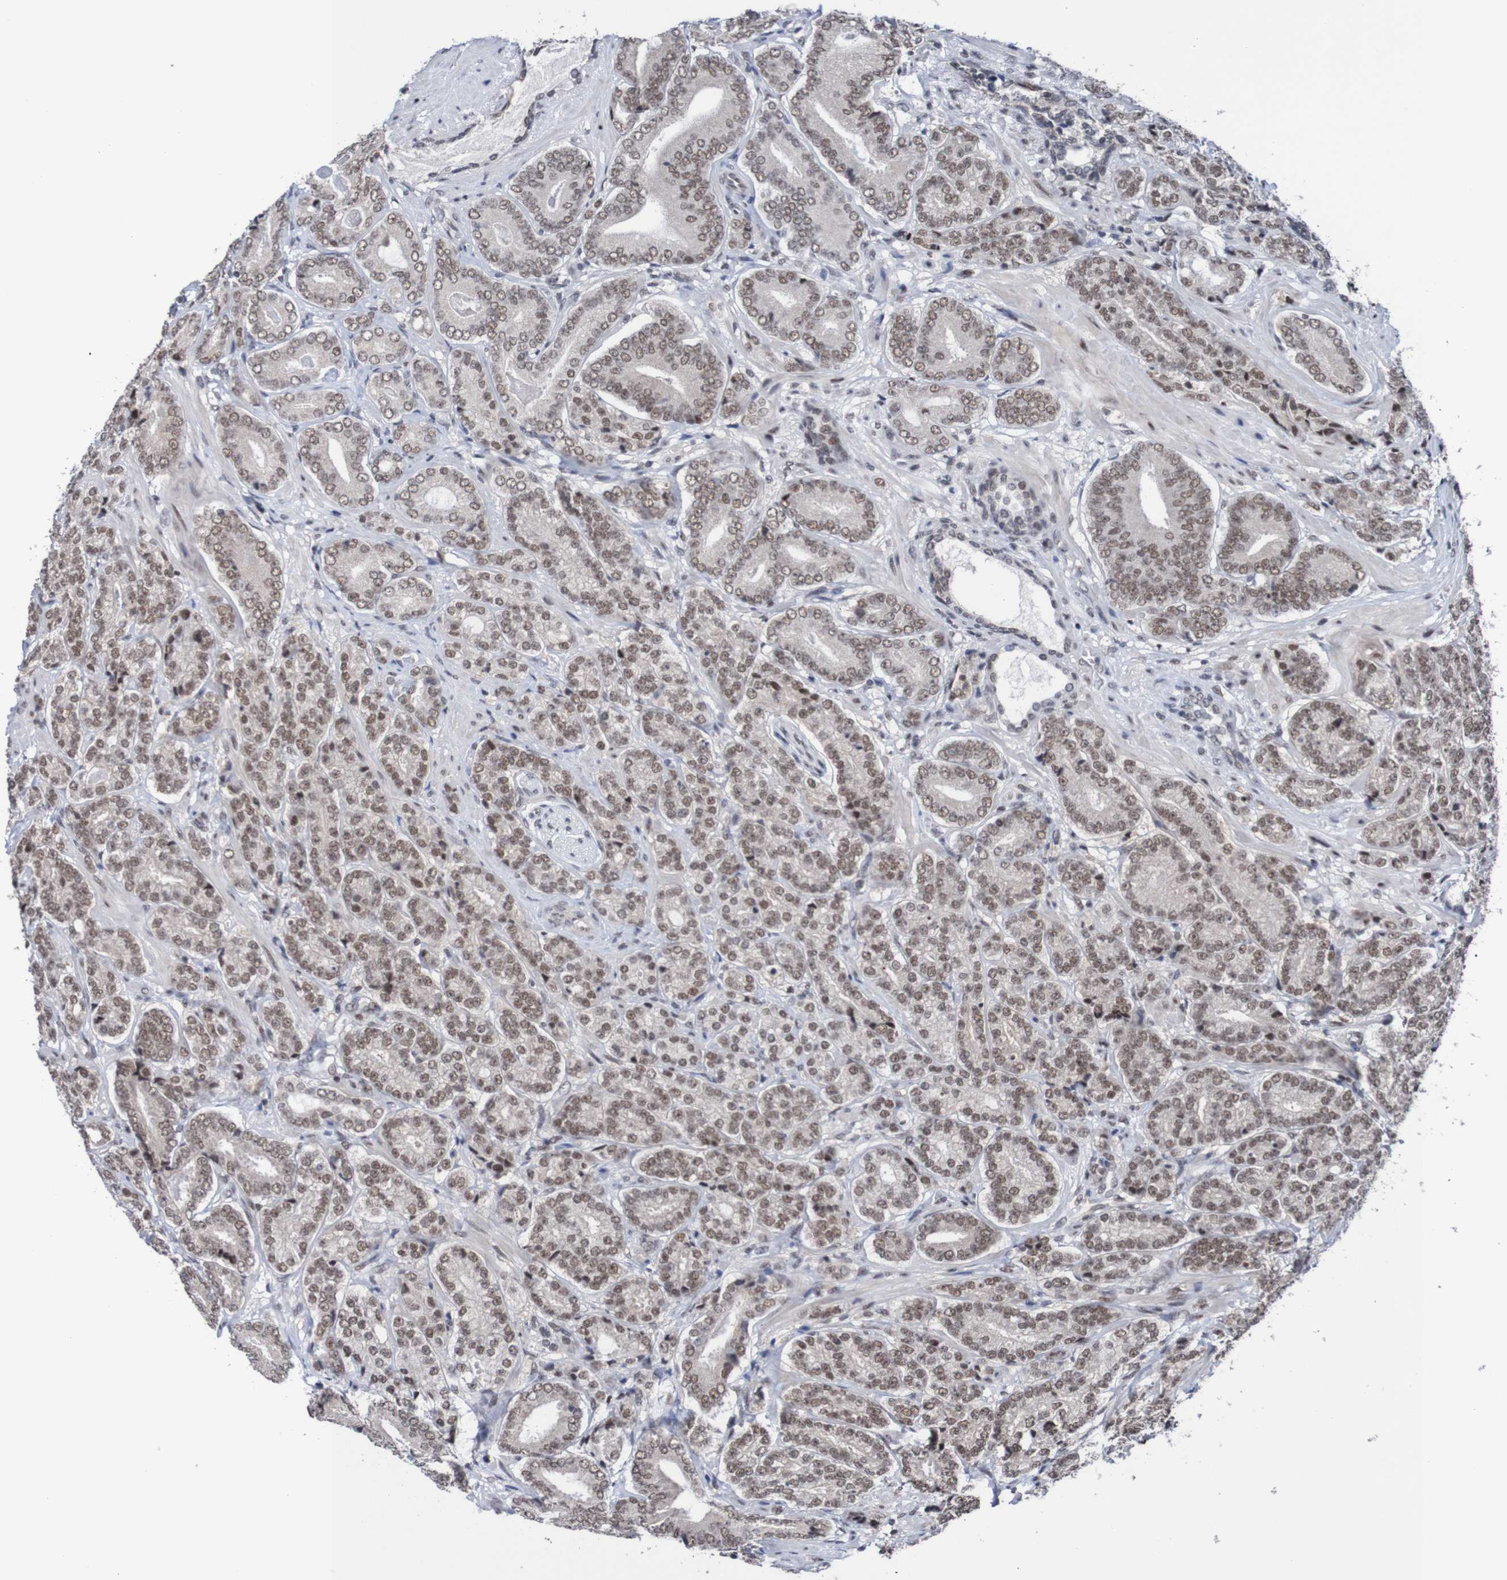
{"staining": {"intensity": "weak", "quantity": ">75%", "location": "nuclear"}, "tissue": "prostate cancer", "cell_type": "Tumor cells", "image_type": "cancer", "snomed": [{"axis": "morphology", "description": "Adenocarcinoma, High grade"}, {"axis": "topography", "description": "Prostate"}], "caption": "Immunohistochemical staining of prostate adenocarcinoma (high-grade) reveals low levels of weak nuclear protein expression in about >75% of tumor cells. The staining was performed using DAB, with brown indicating positive protein expression. Nuclei are stained blue with hematoxylin.", "gene": "CDC5L", "patient": {"sex": "male", "age": 61}}